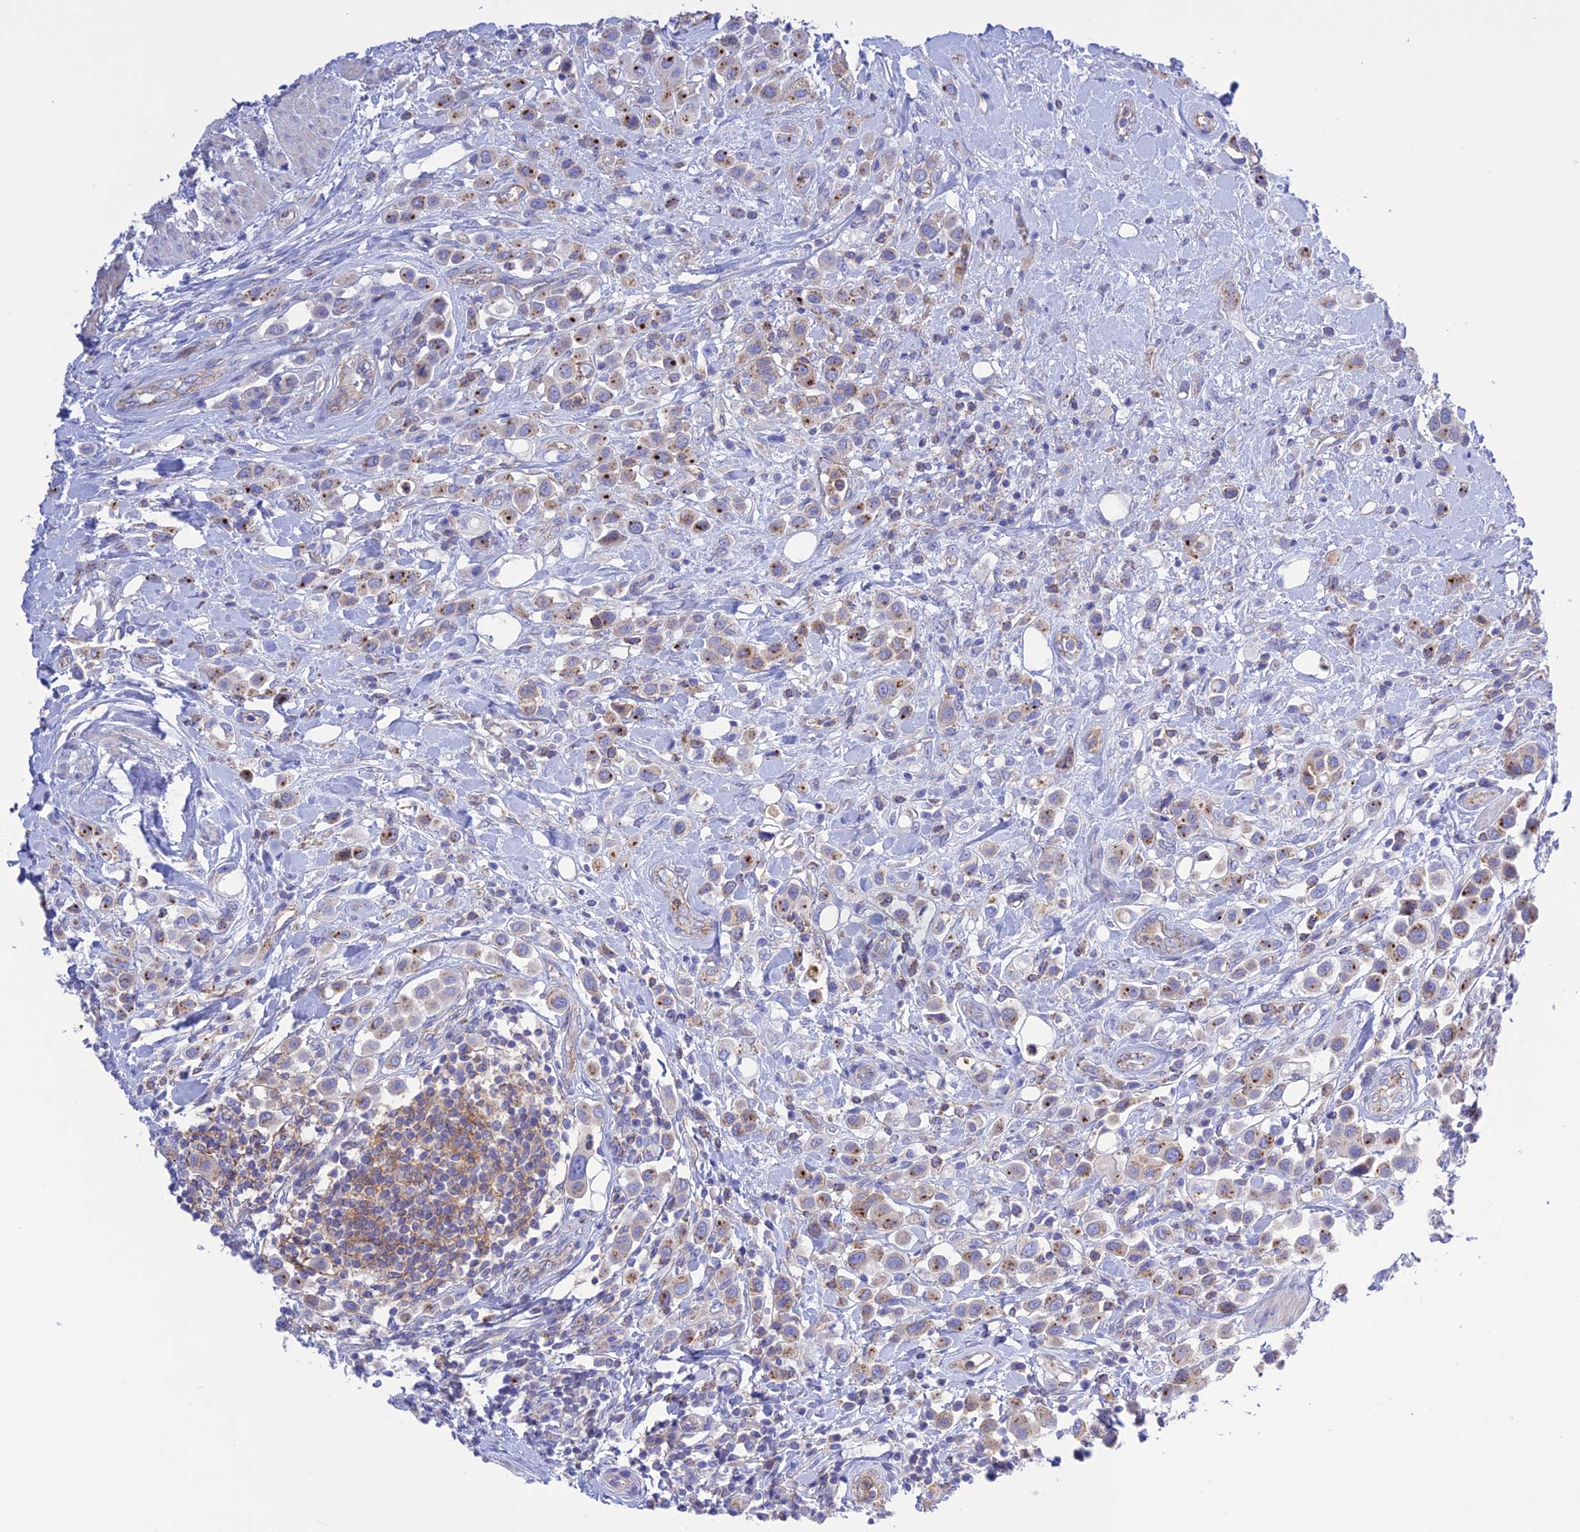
{"staining": {"intensity": "weak", "quantity": "25%-75%", "location": "cytoplasmic/membranous"}, "tissue": "urothelial cancer", "cell_type": "Tumor cells", "image_type": "cancer", "snomed": [{"axis": "morphology", "description": "Urothelial carcinoma, High grade"}, {"axis": "topography", "description": "Urinary bladder"}], "caption": "This micrograph shows urothelial cancer stained with IHC to label a protein in brown. The cytoplasmic/membranous of tumor cells show weak positivity for the protein. Nuclei are counter-stained blue.", "gene": "CHSY3", "patient": {"sex": "male", "age": 50}}